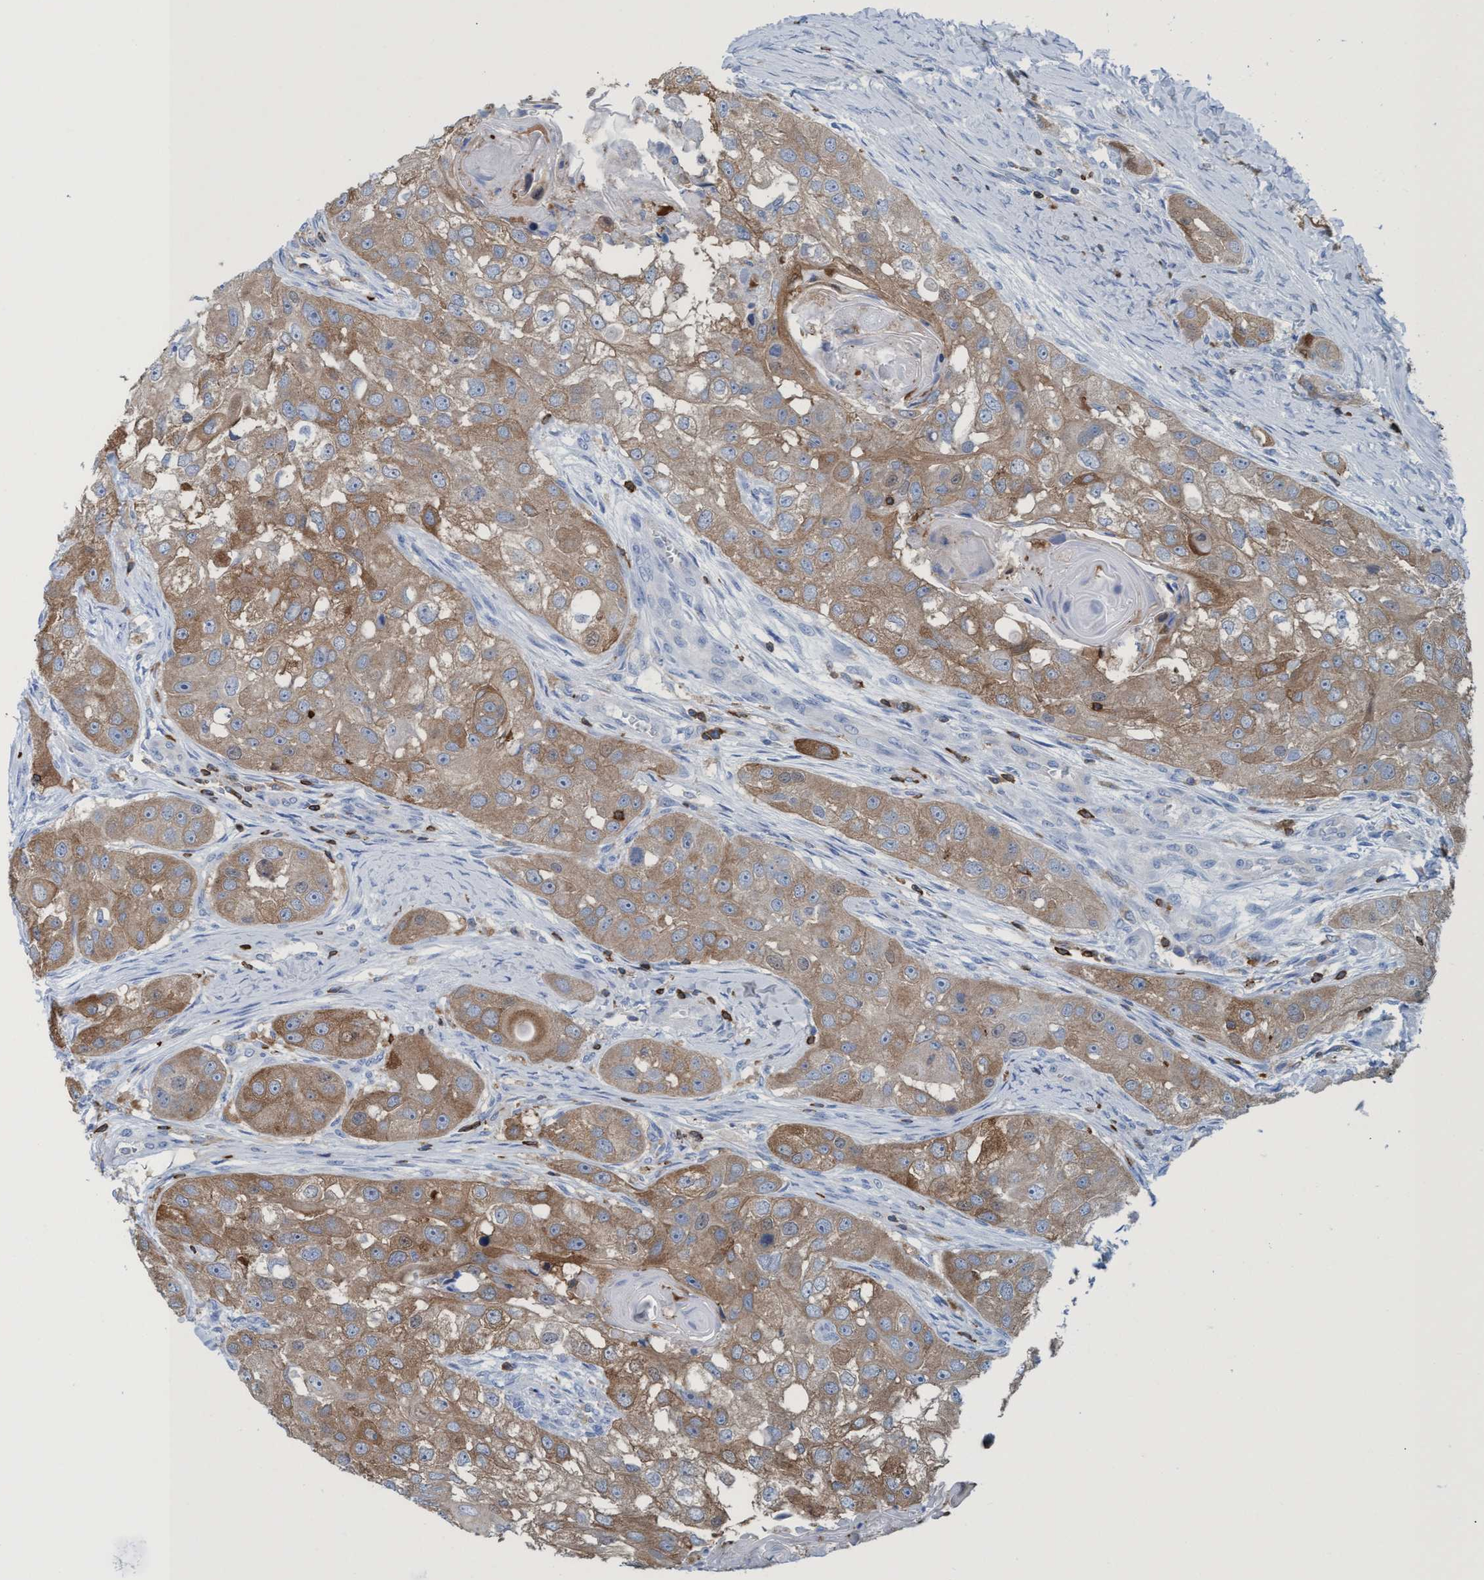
{"staining": {"intensity": "moderate", "quantity": ">75%", "location": "cytoplasmic/membranous"}, "tissue": "head and neck cancer", "cell_type": "Tumor cells", "image_type": "cancer", "snomed": [{"axis": "morphology", "description": "Normal tissue, NOS"}, {"axis": "morphology", "description": "Squamous cell carcinoma, NOS"}, {"axis": "topography", "description": "Skeletal muscle"}, {"axis": "topography", "description": "Head-Neck"}], "caption": "Immunohistochemistry (IHC) (DAB) staining of head and neck cancer exhibits moderate cytoplasmic/membranous protein staining in about >75% of tumor cells.", "gene": "EZR", "patient": {"sex": "male", "age": 51}}